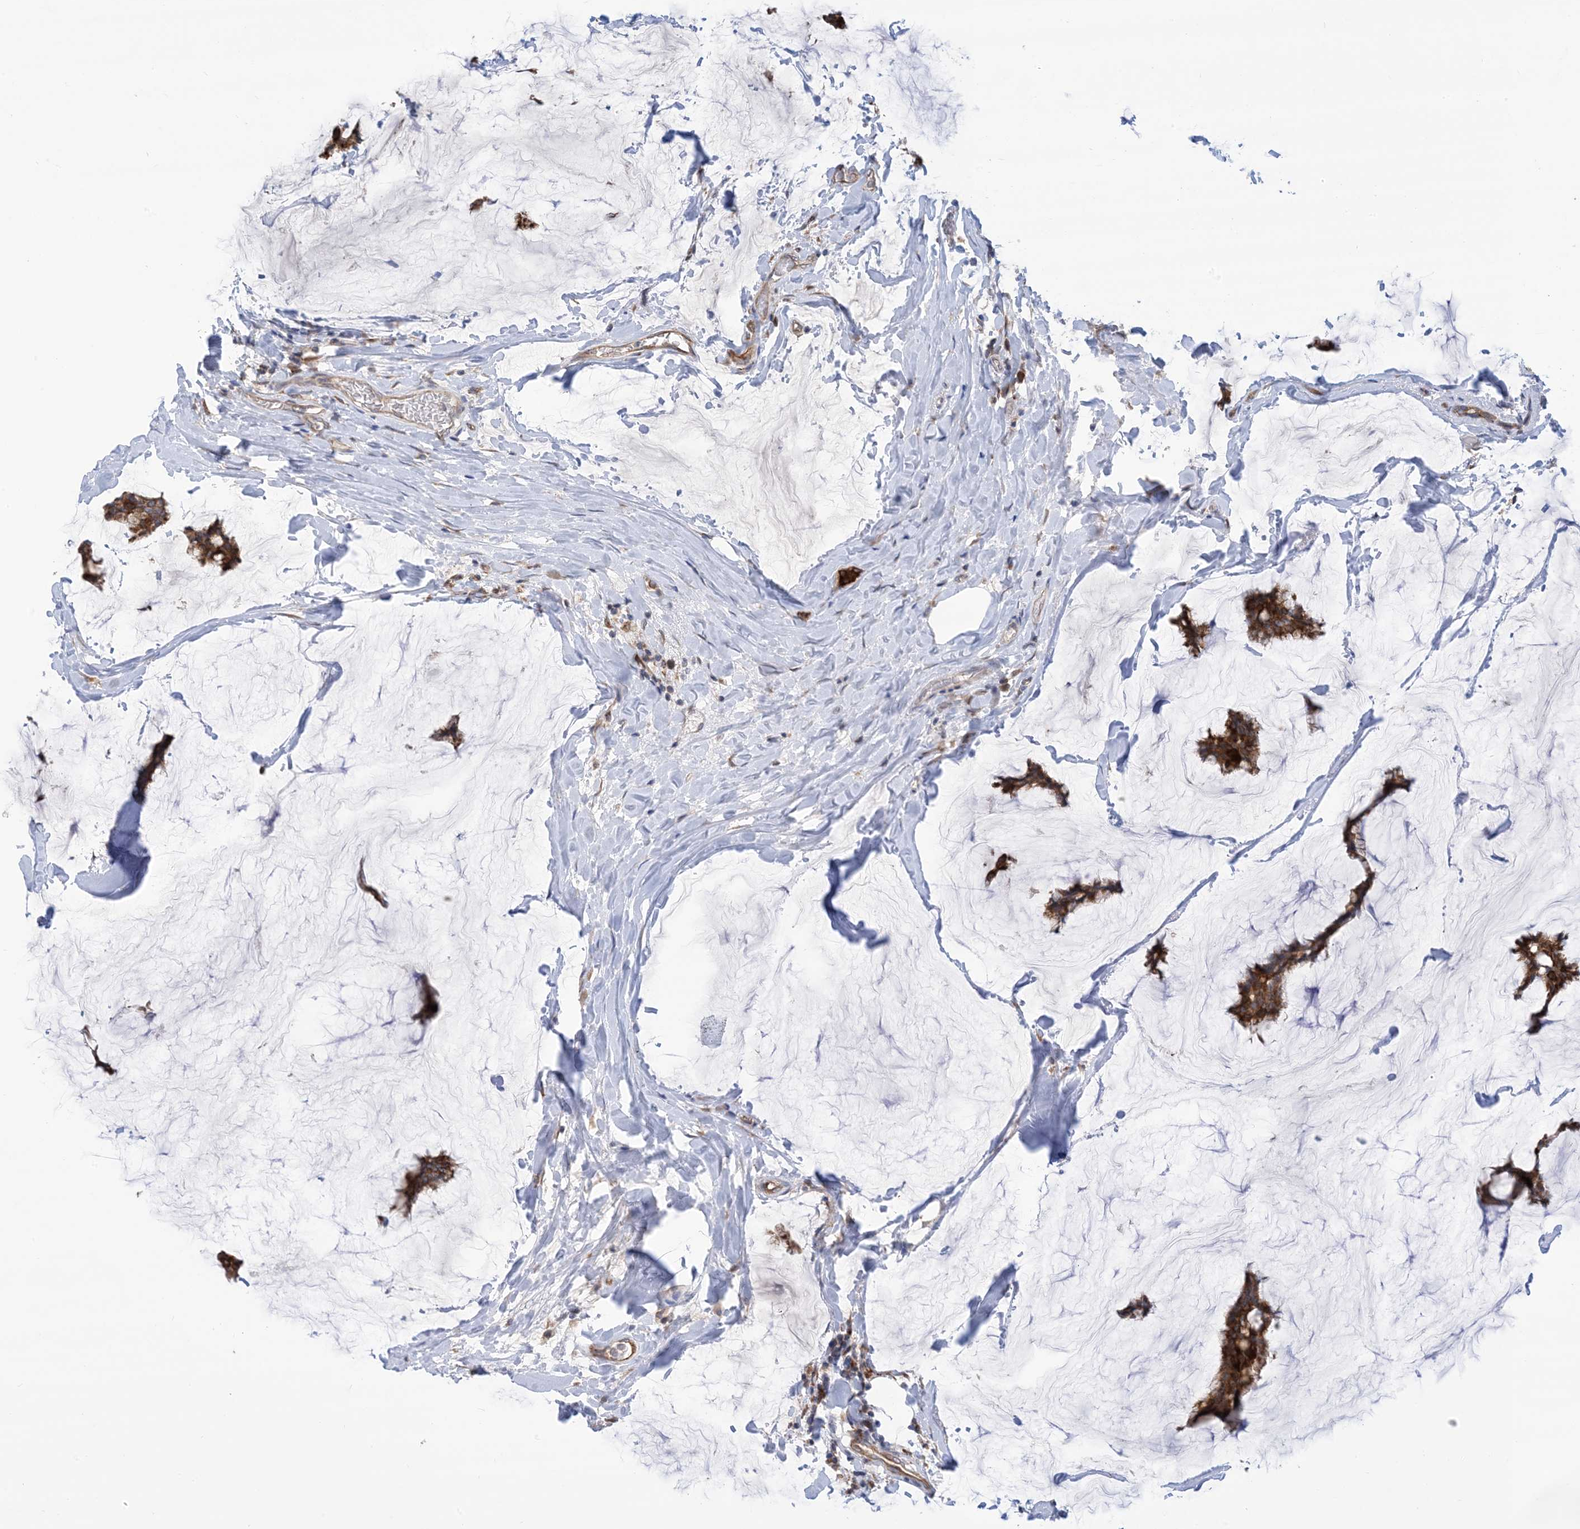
{"staining": {"intensity": "strong", "quantity": ">75%", "location": "cytoplasmic/membranous"}, "tissue": "breast cancer", "cell_type": "Tumor cells", "image_type": "cancer", "snomed": [{"axis": "morphology", "description": "Duct carcinoma"}, {"axis": "topography", "description": "Breast"}], "caption": "Protein staining exhibits strong cytoplasmic/membranous positivity in approximately >75% of tumor cells in breast cancer (invasive ductal carcinoma). The protein of interest is stained brown, and the nuclei are stained in blue (DAB IHC with brightfield microscopy, high magnification).", "gene": "CLEC16A", "patient": {"sex": "female", "age": 93}}